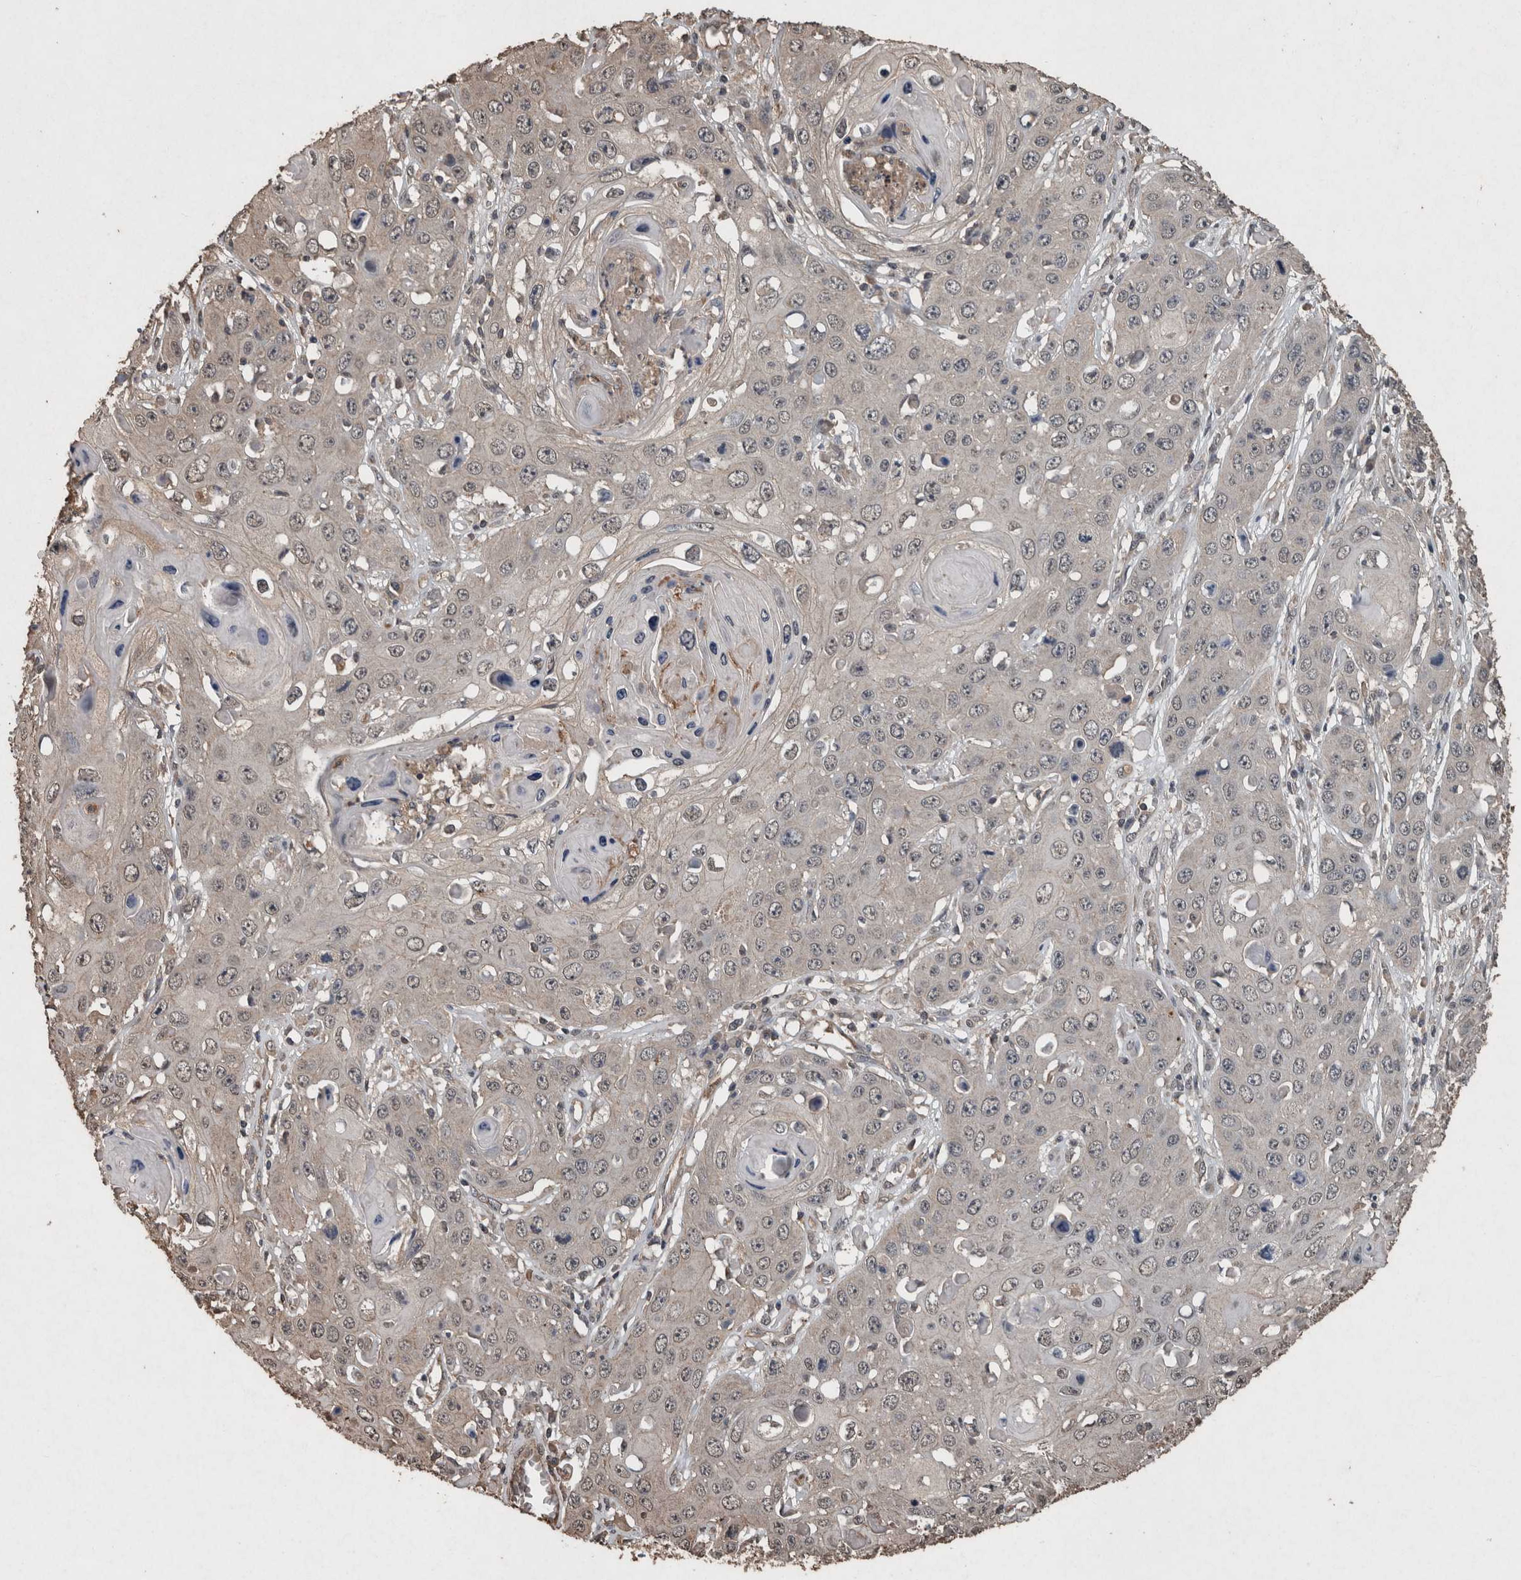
{"staining": {"intensity": "weak", "quantity": "<25%", "location": "nuclear"}, "tissue": "skin cancer", "cell_type": "Tumor cells", "image_type": "cancer", "snomed": [{"axis": "morphology", "description": "Squamous cell carcinoma, NOS"}, {"axis": "topography", "description": "Skin"}], "caption": "Image shows no significant protein staining in tumor cells of skin squamous cell carcinoma.", "gene": "FGFRL1", "patient": {"sex": "male", "age": 55}}